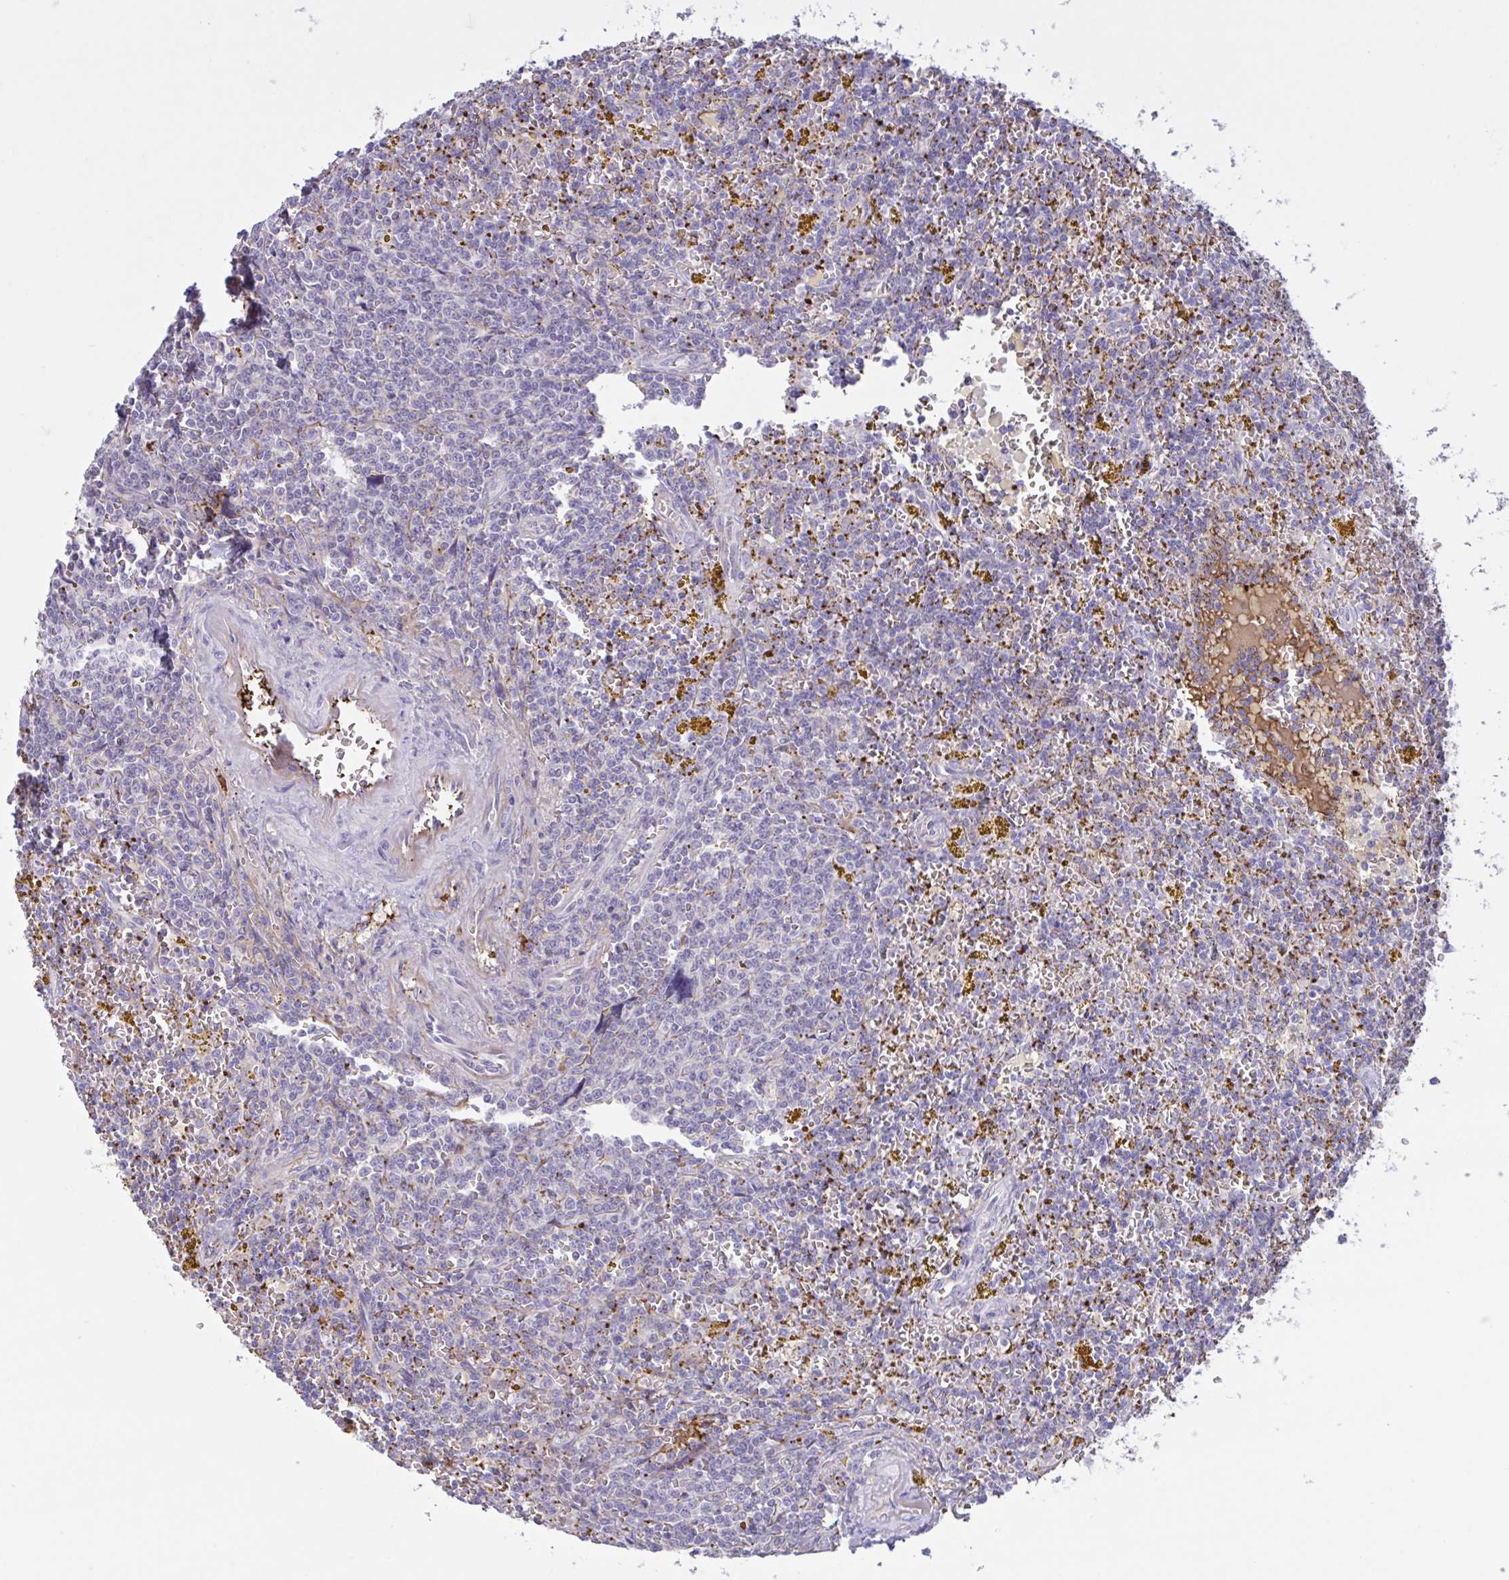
{"staining": {"intensity": "negative", "quantity": "none", "location": "none"}, "tissue": "lymphoma", "cell_type": "Tumor cells", "image_type": "cancer", "snomed": [{"axis": "morphology", "description": "Malignant lymphoma, non-Hodgkin's type, Low grade"}, {"axis": "topography", "description": "Spleen"}, {"axis": "topography", "description": "Lymph node"}], "caption": "The micrograph reveals no significant positivity in tumor cells of lymphoma.", "gene": "IL1R1", "patient": {"sex": "female", "age": 66}}